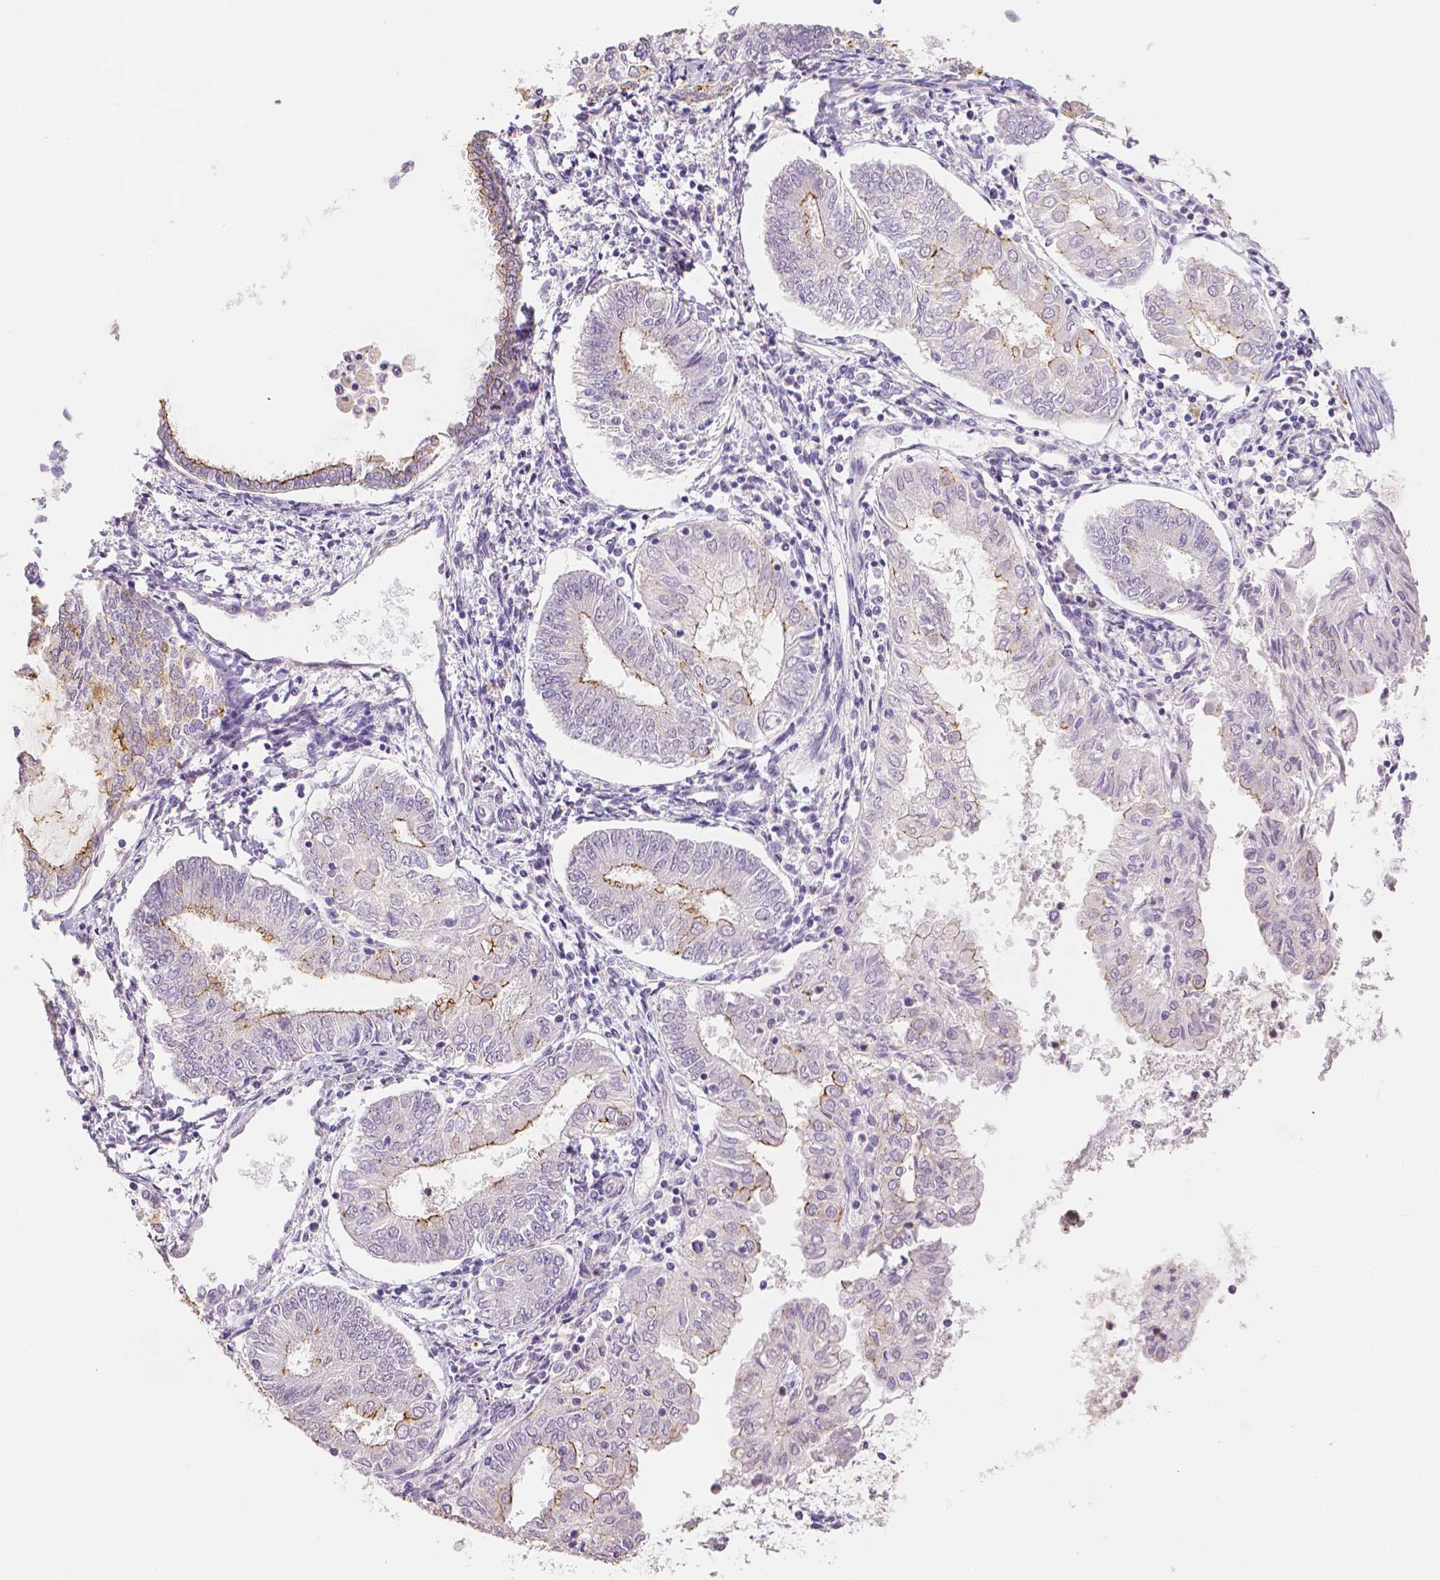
{"staining": {"intensity": "weak", "quantity": "<25%", "location": "cytoplasmic/membranous"}, "tissue": "endometrial cancer", "cell_type": "Tumor cells", "image_type": "cancer", "snomed": [{"axis": "morphology", "description": "Adenocarcinoma, NOS"}, {"axis": "topography", "description": "Endometrium"}], "caption": "High power microscopy micrograph of an immunohistochemistry (IHC) micrograph of adenocarcinoma (endometrial), revealing no significant staining in tumor cells. Brightfield microscopy of IHC stained with DAB (3,3'-diaminobenzidine) (brown) and hematoxylin (blue), captured at high magnification.", "gene": "OCLN", "patient": {"sex": "female", "age": 68}}